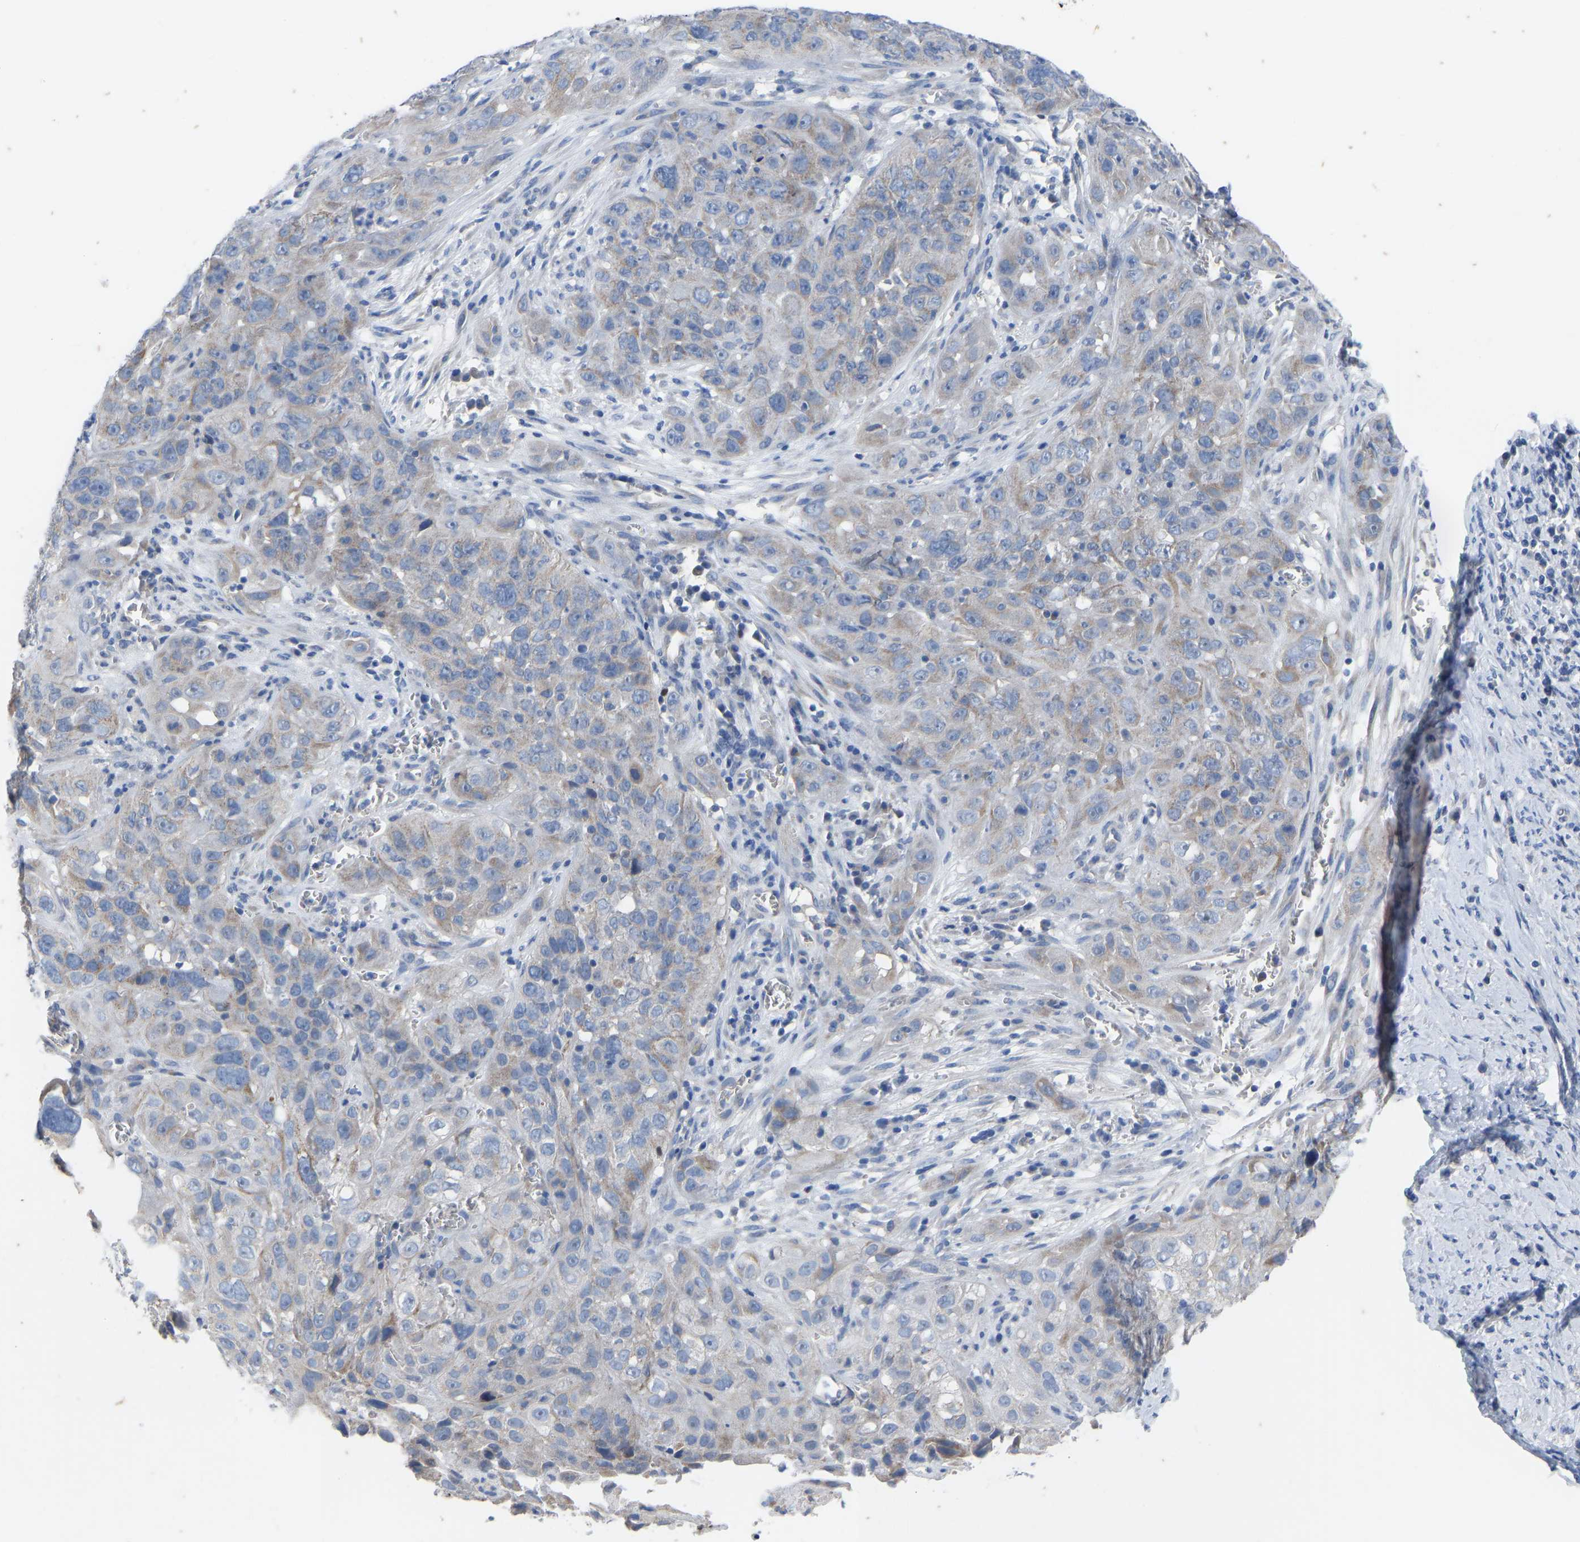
{"staining": {"intensity": "weak", "quantity": "<25%", "location": "cytoplasmic/membranous"}, "tissue": "cervical cancer", "cell_type": "Tumor cells", "image_type": "cancer", "snomed": [{"axis": "morphology", "description": "Squamous cell carcinoma, NOS"}, {"axis": "topography", "description": "Cervix"}], "caption": "Immunohistochemistry histopathology image of cervical squamous cell carcinoma stained for a protein (brown), which shows no expression in tumor cells. Brightfield microscopy of immunohistochemistry (IHC) stained with DAB (3,3'-diaminobenzidine) (brown) and hematoxylin (blue), captured at high magnification.", "gene": "OLIG2", "patient": {"sex": "female", "age": 32}}